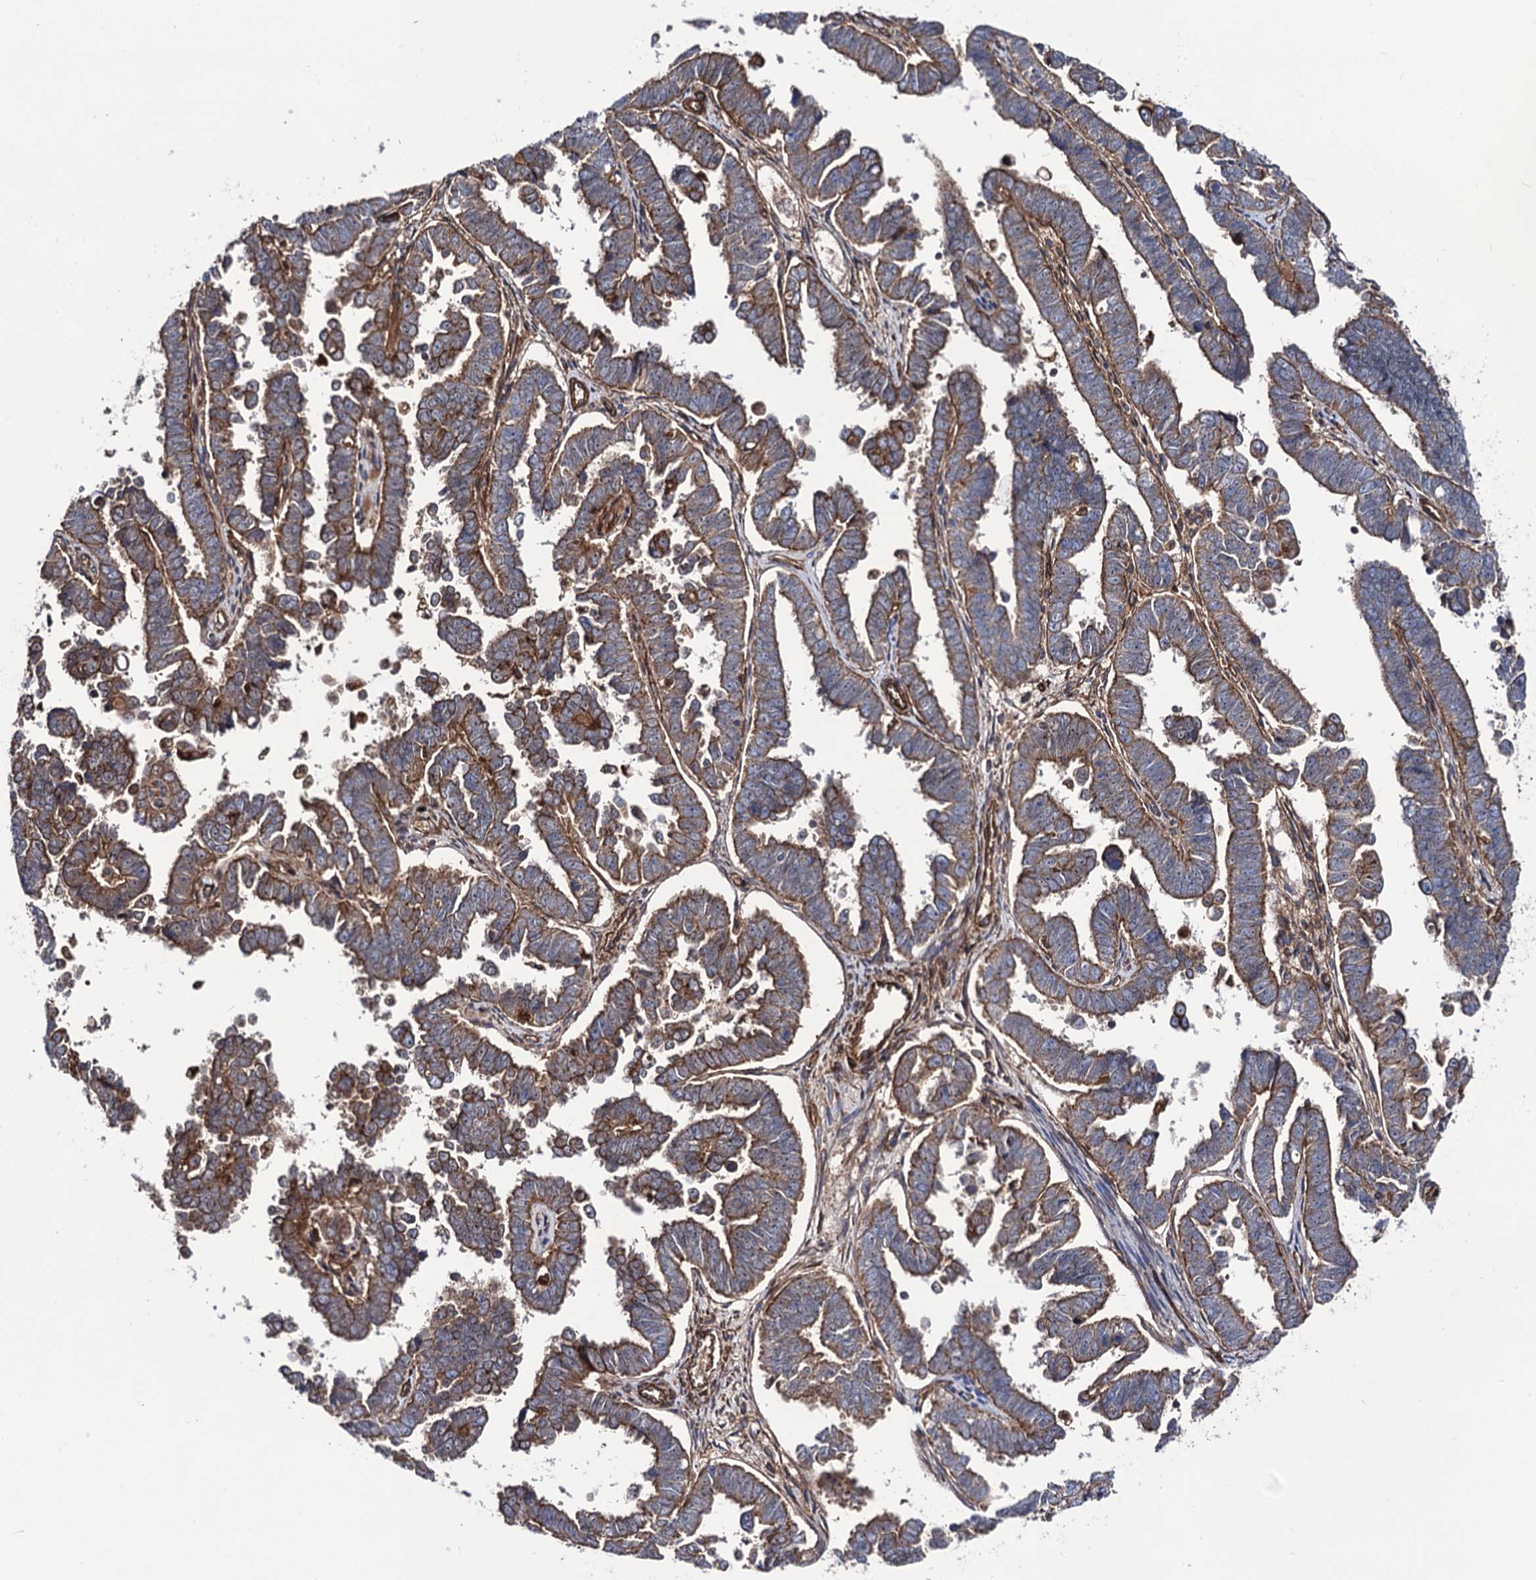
{"staining": {"intensity": "moderate", "quantity": ">75%", "location": "cytoplasmic/membranous"}, "tissue": "endometrial cancer", "cell_type": "Tumor cells", "image_type": "cancer", "snomed": [{"axis": "morphology", "description": "Adenocarcinoma, NOS"}, {"axis": "topography", "description": "Endometrium"}], "caption": "IHC (DAB) staining of endometrial cancer shows moderate cytoplasmic/membranous protein positivity in about >75% of tumor cells.", "gene": "CIP2A", "patient": {"sex": "female", "age": 75}}